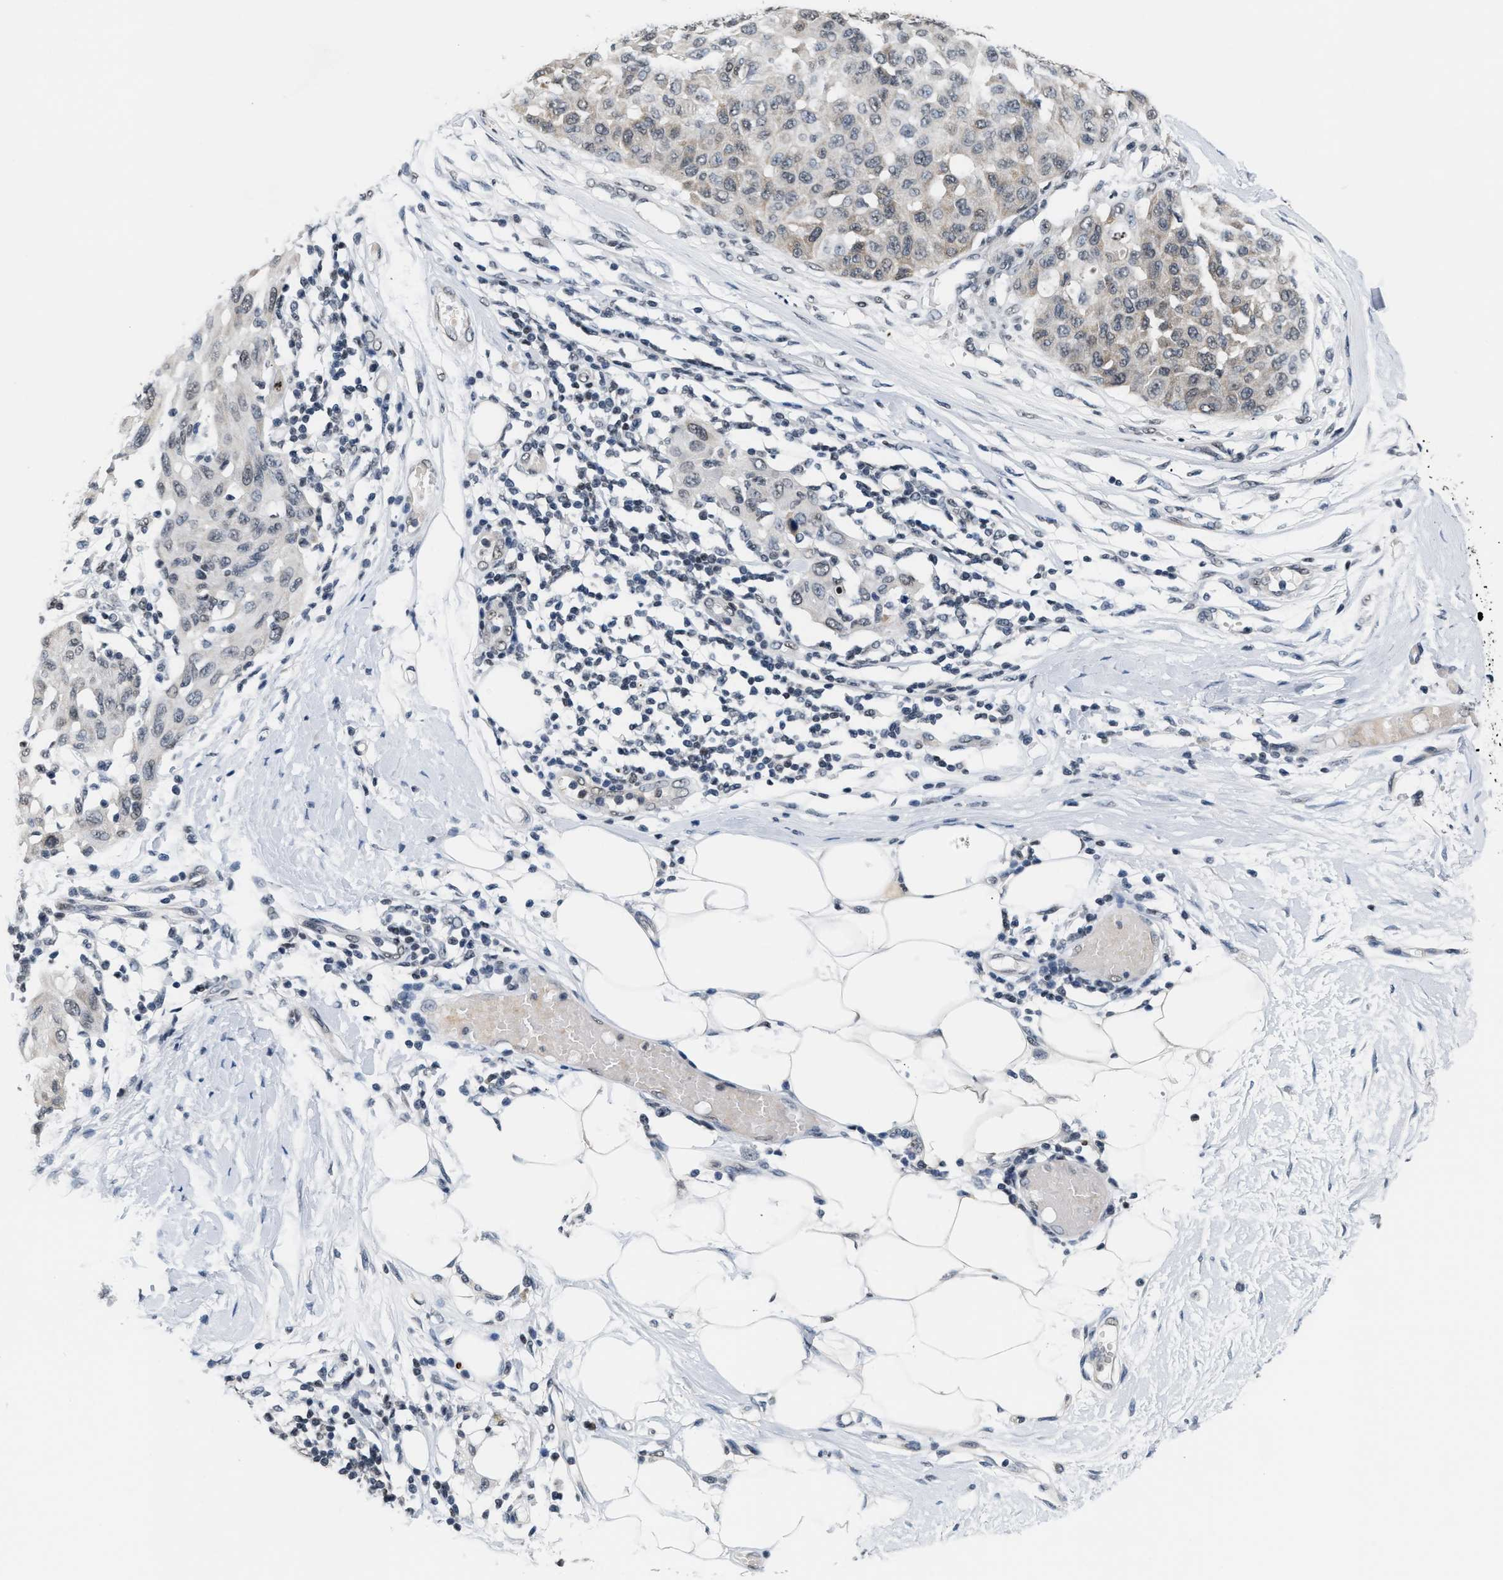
{"staining": {"intensity": "negative", "quantity": "none", "location": "none"}, "tissue": "melanoma", "cell_type": "Tumor cells", "image_type": "cancer", "snomed": [{"axis": "morphology", "description": "Normal tissue, NOS"}, {"axis": "morphology", "description": "Malignant melanoma, NOS"}, {"axis": "topography", "description": "Skin"}], "caption": "An immunohistochemistry photomicrograph of malignant melanoma is shown. There is no staining in tumor cells of malignant melanoma.", "gene": "RAF1", "patient": {"sex": "male", "age": 62}}